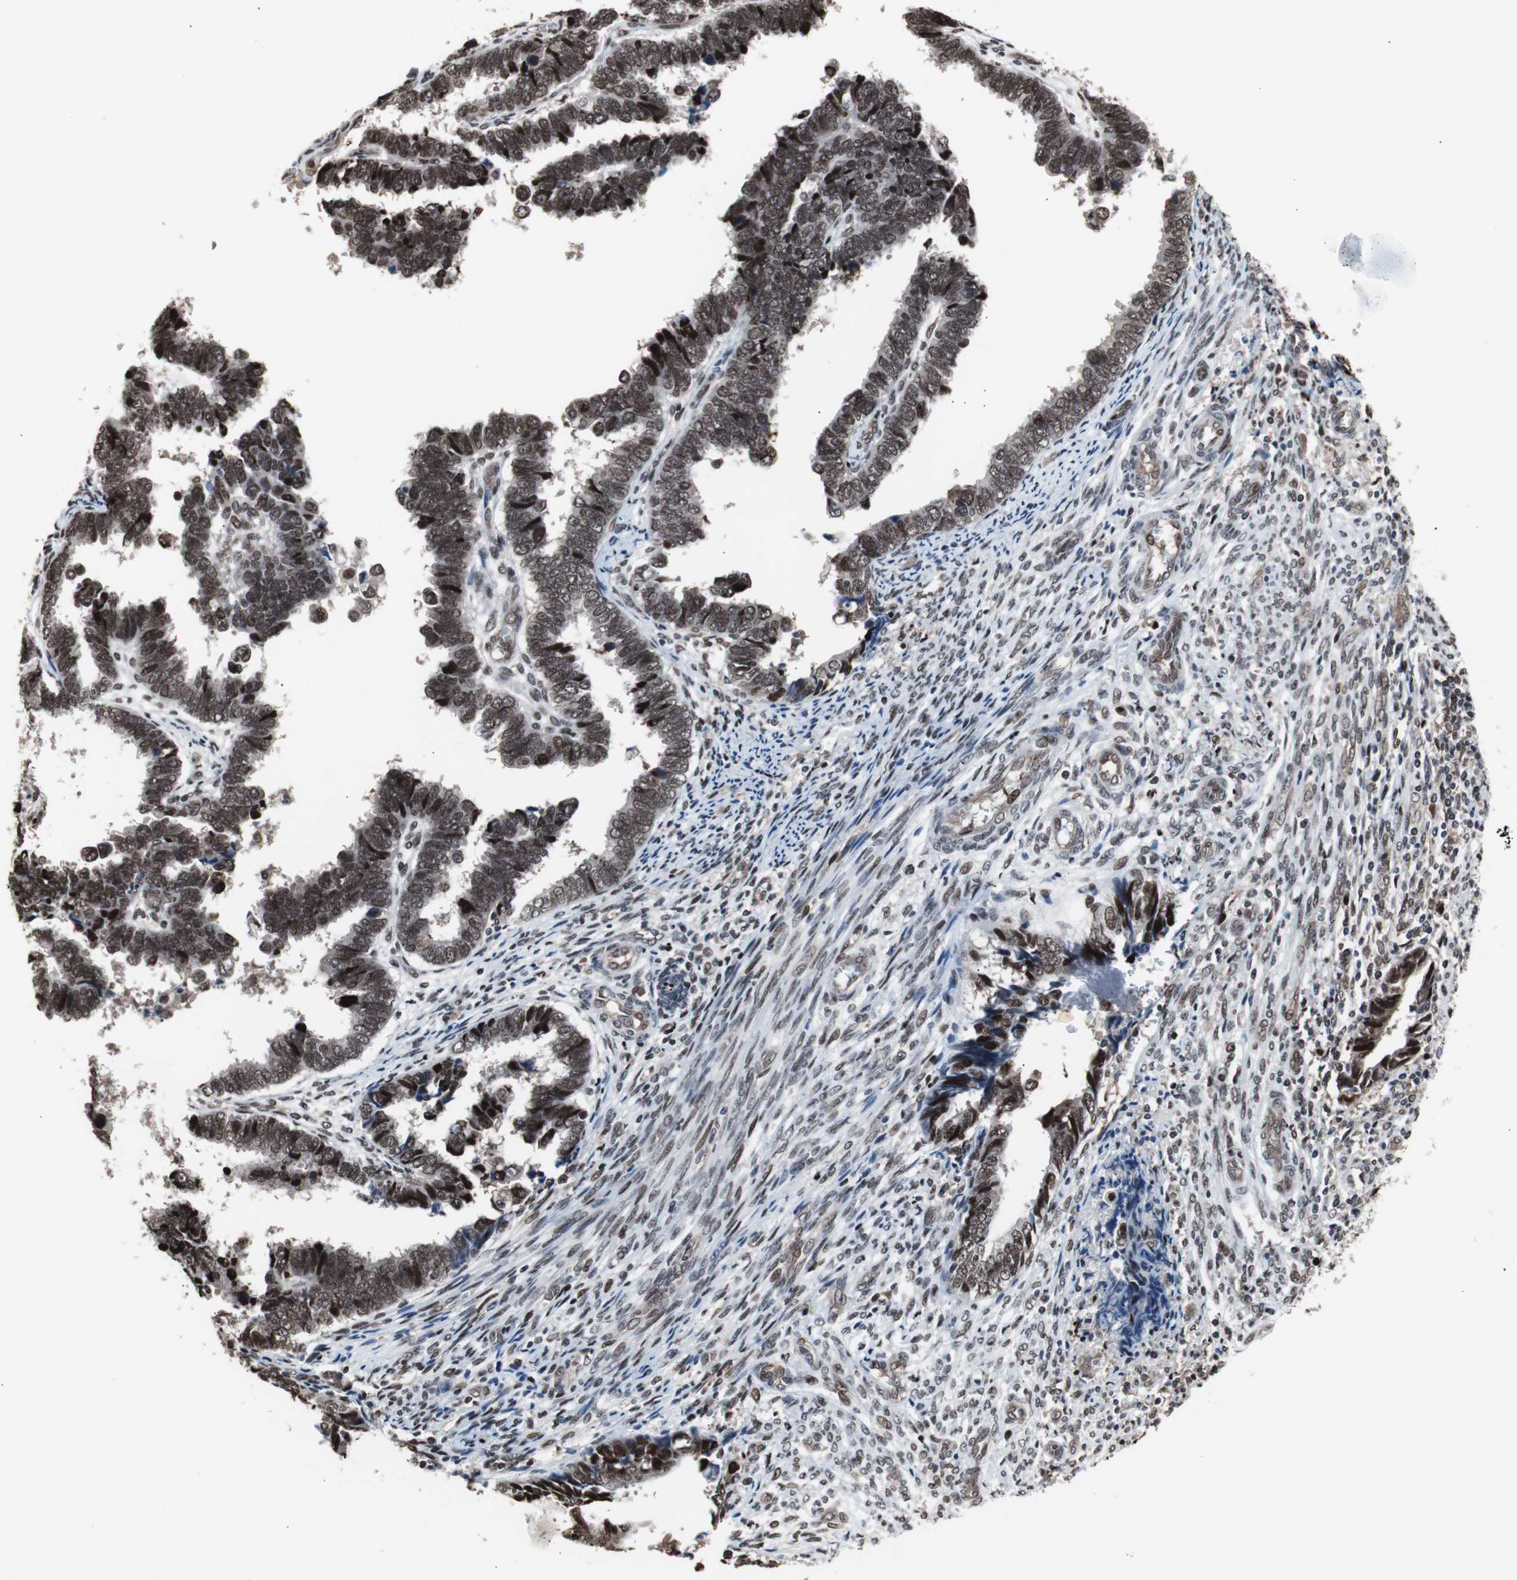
{"staining": {"intensity": "strong", "quantity": ">75%", "location": "nuclear"}, "tissue": "endometrial cancer", "cell_type": "Tumor cells", "image_type": "cancer", "snomed": [{"axis": "morphology", "description": "Adenocarcinoma, NOS"}, {"axis": "topography", "description": "Endometrium"}], "caption": "Immunohistochemistry histopathology image of neoplastic tissue: human endometrial cancer stained using immunohistochemistry (IHC) shows high levels of strong protein expression localized specifically in the nuclear of tumor cells, appearing as a nuclear brown color.", "gene": "POGZ", "patient": {"sex": "female", "age": 75}}